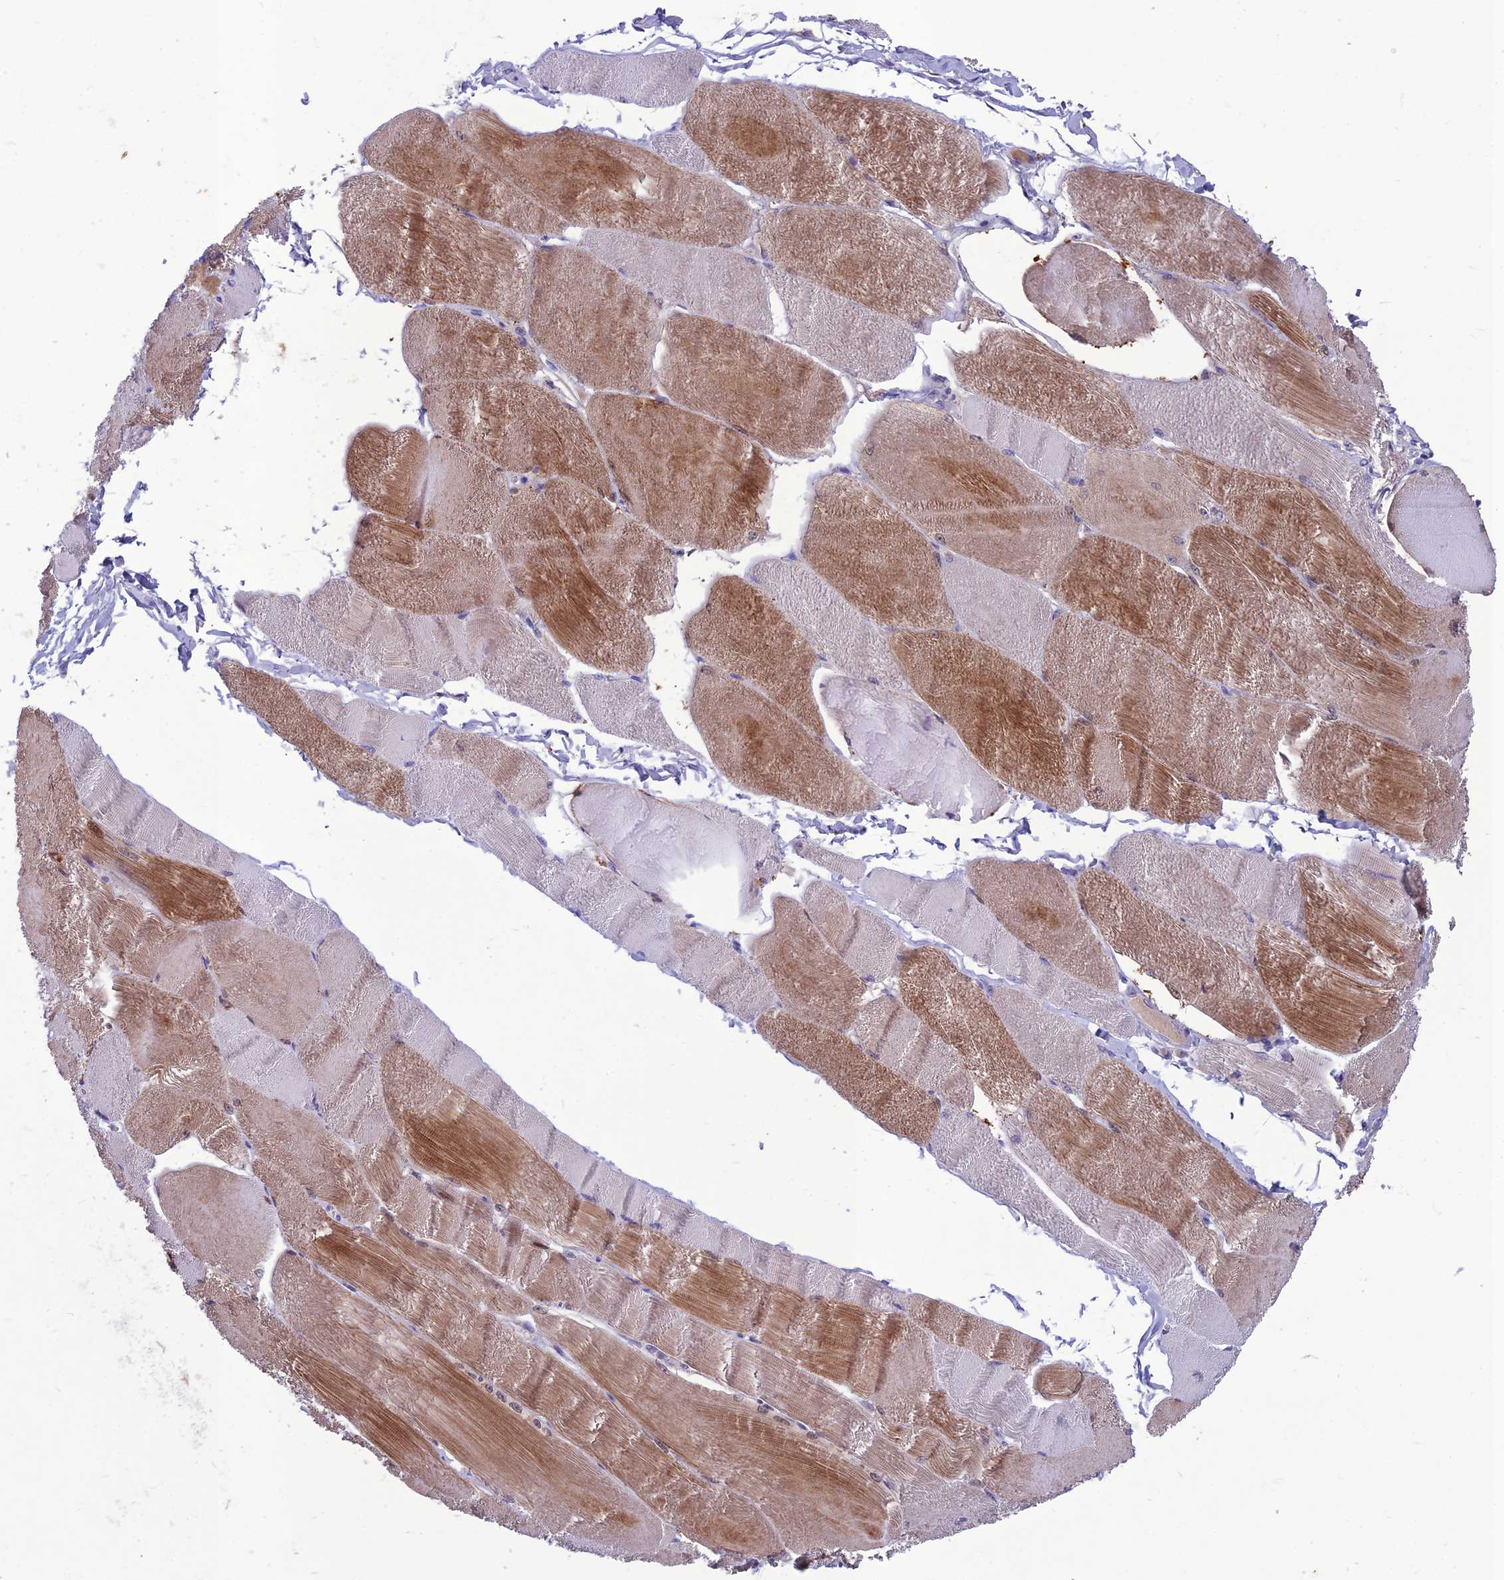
{"staining": {"intensity": "moderate", "quantity": "25%-75%", "location": "cytoplasmic/membranous"}, "tissue": "skeletal muscle", "cell_type": "Myocytes", "image_type": "normal", "snomed": [{"axis": "morphology", "description": "Normal tissue, NOS"}, {"axis": "morphology", "description": "Basal cell carcinoma"}, {"axis": "topography", "description": "Skeletal muscle"}], "caption": "Immunohistochemistry (DAB (3,3'-diaminobenzidine)) staining of benign skeletal muscle shows moderate cytoplasmic/membranous protein positivity in about 25%-75% of myocytes. (brown staining indicates protein expression, while blue staining denotes nuclei).", "gene": "IFT172", "patient": {"sex": "female", "age": 64}}